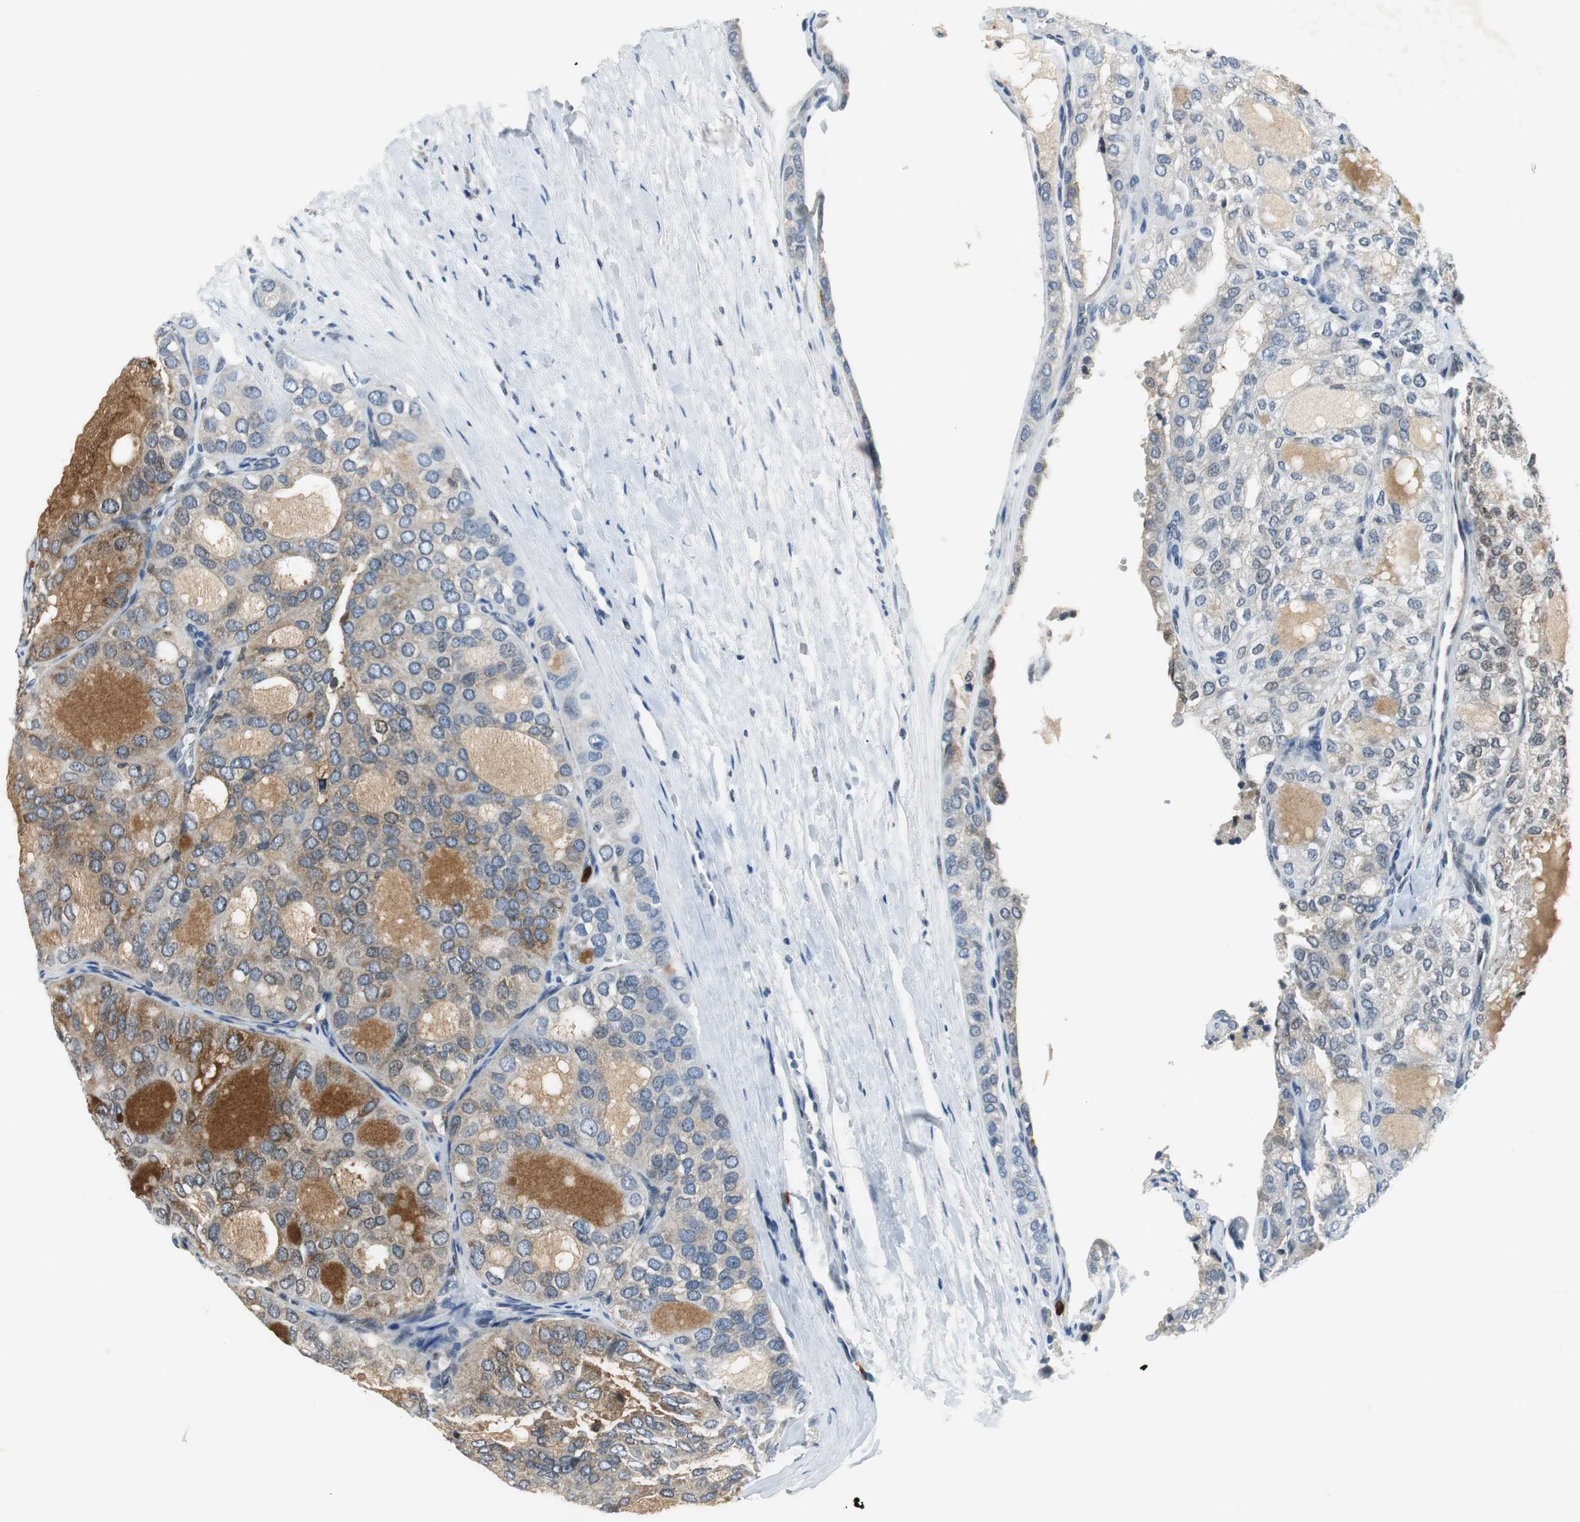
{"staining": {"intensity": "moderate", "quantity": "25%-75%", "location": "cytoplasmic/membranous"}, "tissue": "thyroid cancer", "cell_type": "Tumor cells", "image_type": "cancer", "snomed": [{"axis": "morphology", "description": "Follicular adenoma carcinoma, NOS"}, {"axis": "topography", "description": "Thyroid gland"}], "caption": "Follicular adenoma carcinoma (thyroid) stained with a brown dye shows moderate cytoplasmic/membranous positive positivity in about 25%-75% of tumor cells.", "gene": "ORM1", "patient": {"sex": "male", "age": 75}}